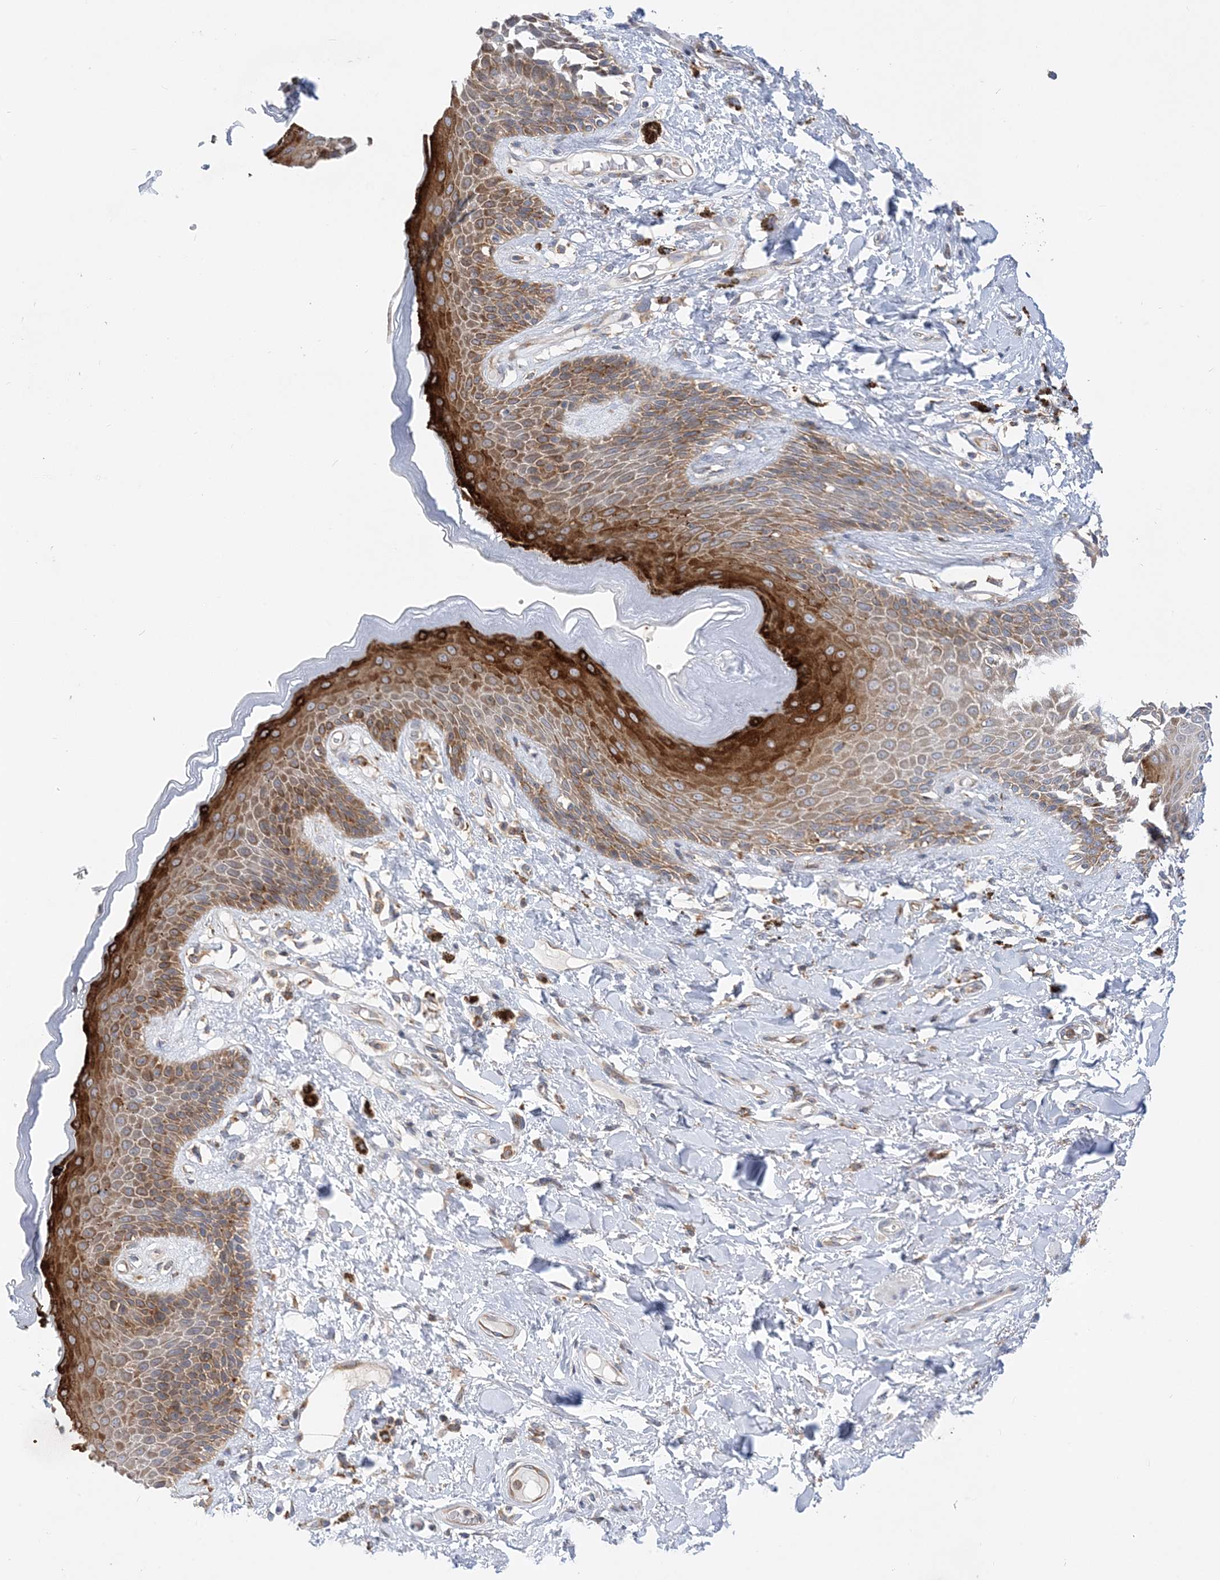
{"staining": {"intensity": "strong", "quantity": ">75%", "location": "cytoplasmic/membranous"}, "tissue": "skin", "cell_type": "Epidermal cells", "image_type": "normal", "snomed": [{"axis": "morphology", "description": "Normal tissue, NOS"}, {"axis": "topography", "description": "Anal"}], "caption": "IHC histopathology image of unremarkable human skin stained for a protein (brown), which demonstrates high levels of strong cytoplasmic/membranous staining in about >75% of epidermal cells.", "gene": "LARP4B", "patient": {"sex": "female", "age": 78}}